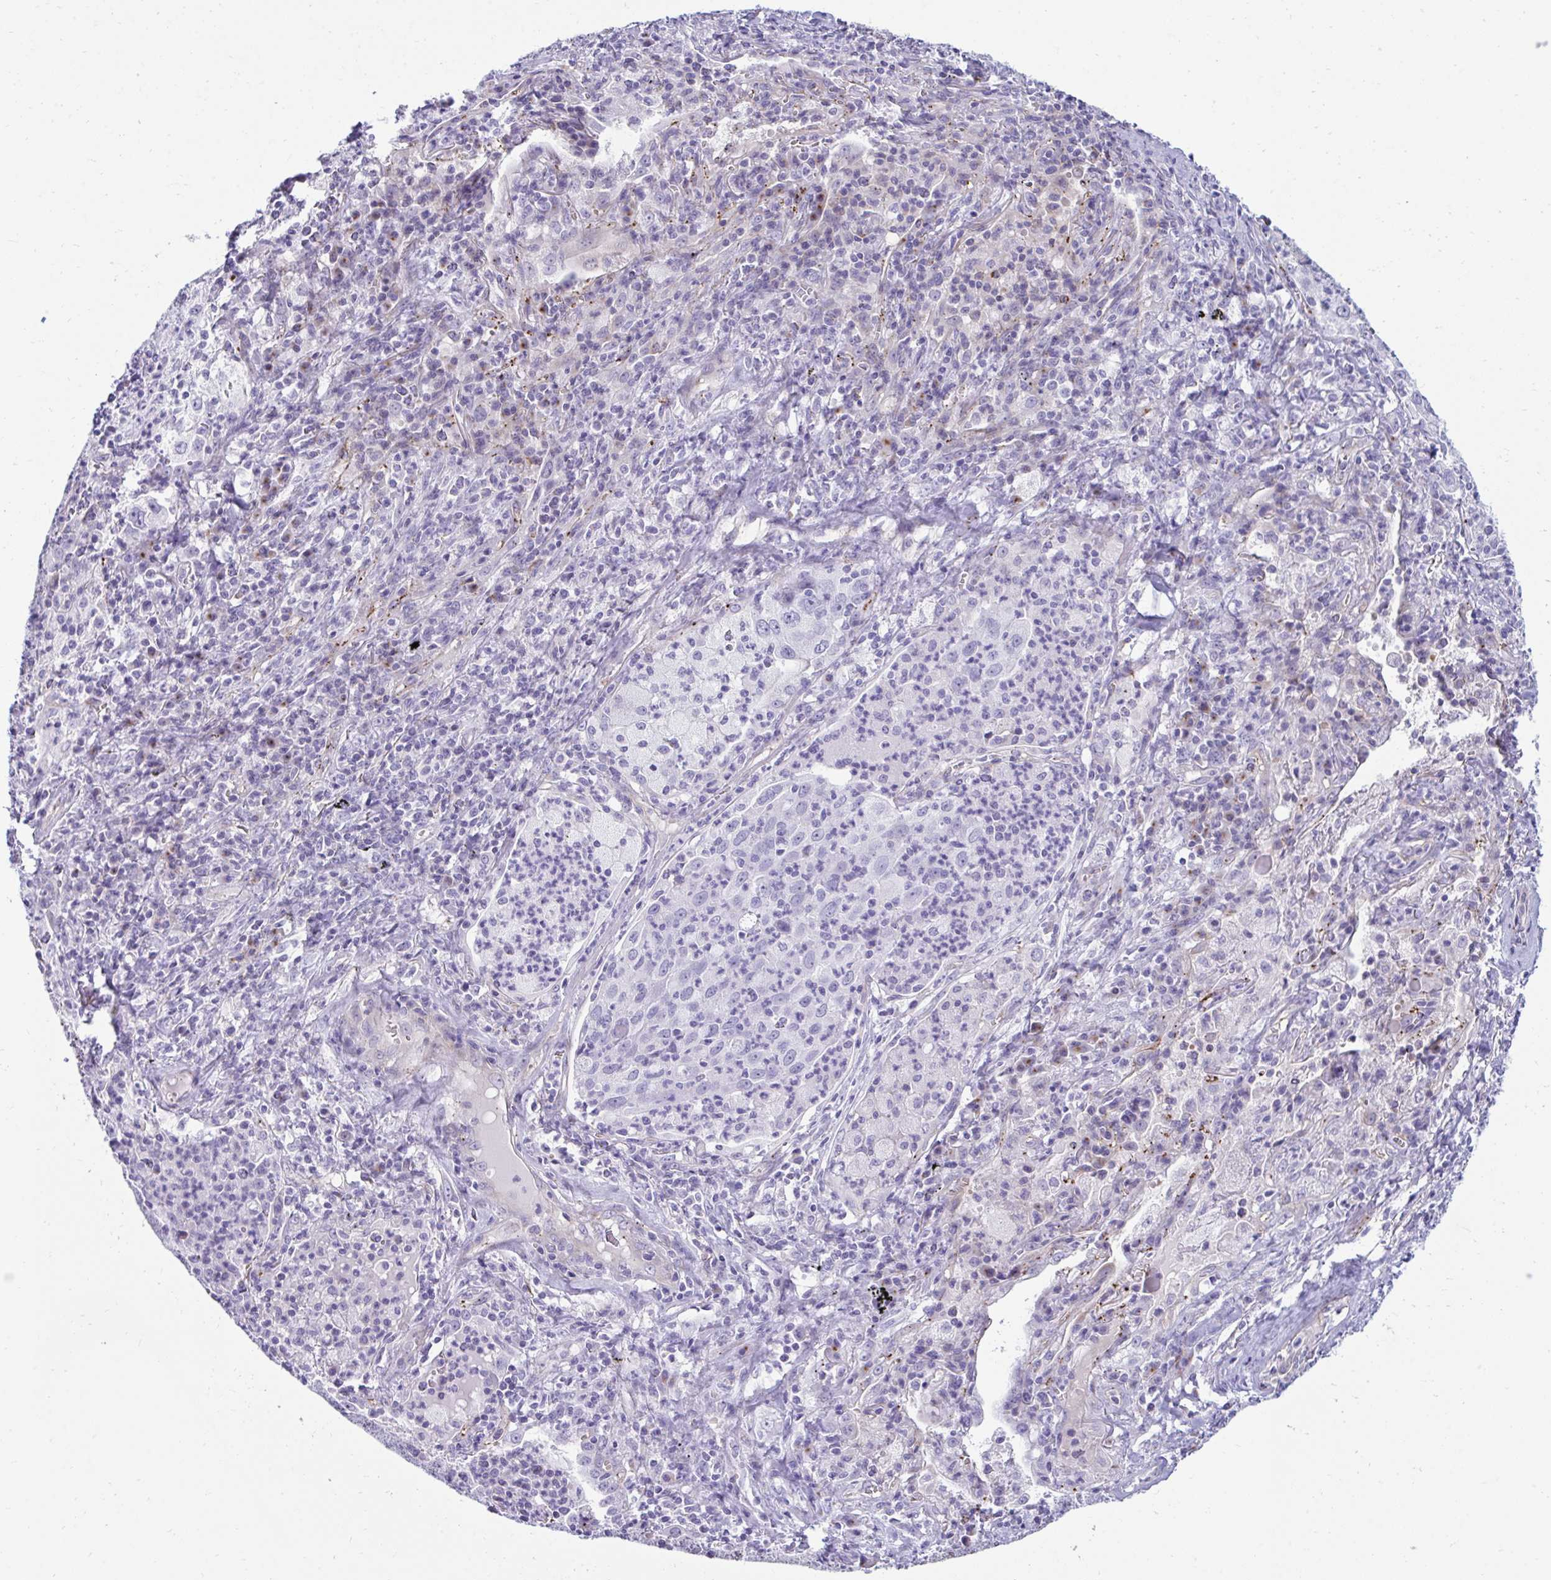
{"staining": {"intensity": "negative", "quantity": "none", "location": "none"}, "tissue": "lung cancer", "cell_type": "Tumor cells", "image_type": "cancer", "snomed": [{"axis": "morphology", "description": "Squamous cell carcinoma, NOS"}, {"axis": "topography", "description": "Lung"}], "caption": "Immunohistochemistry (IHC) image of neoplastic tissue: lung squamous cell carcinoma stained with DAB (3,3'-diaminobenzidine) exhibits no significant protein positivity in tumor cells.", "gene": "UBL3", "patient": {"sex": "male", "age": 71}}